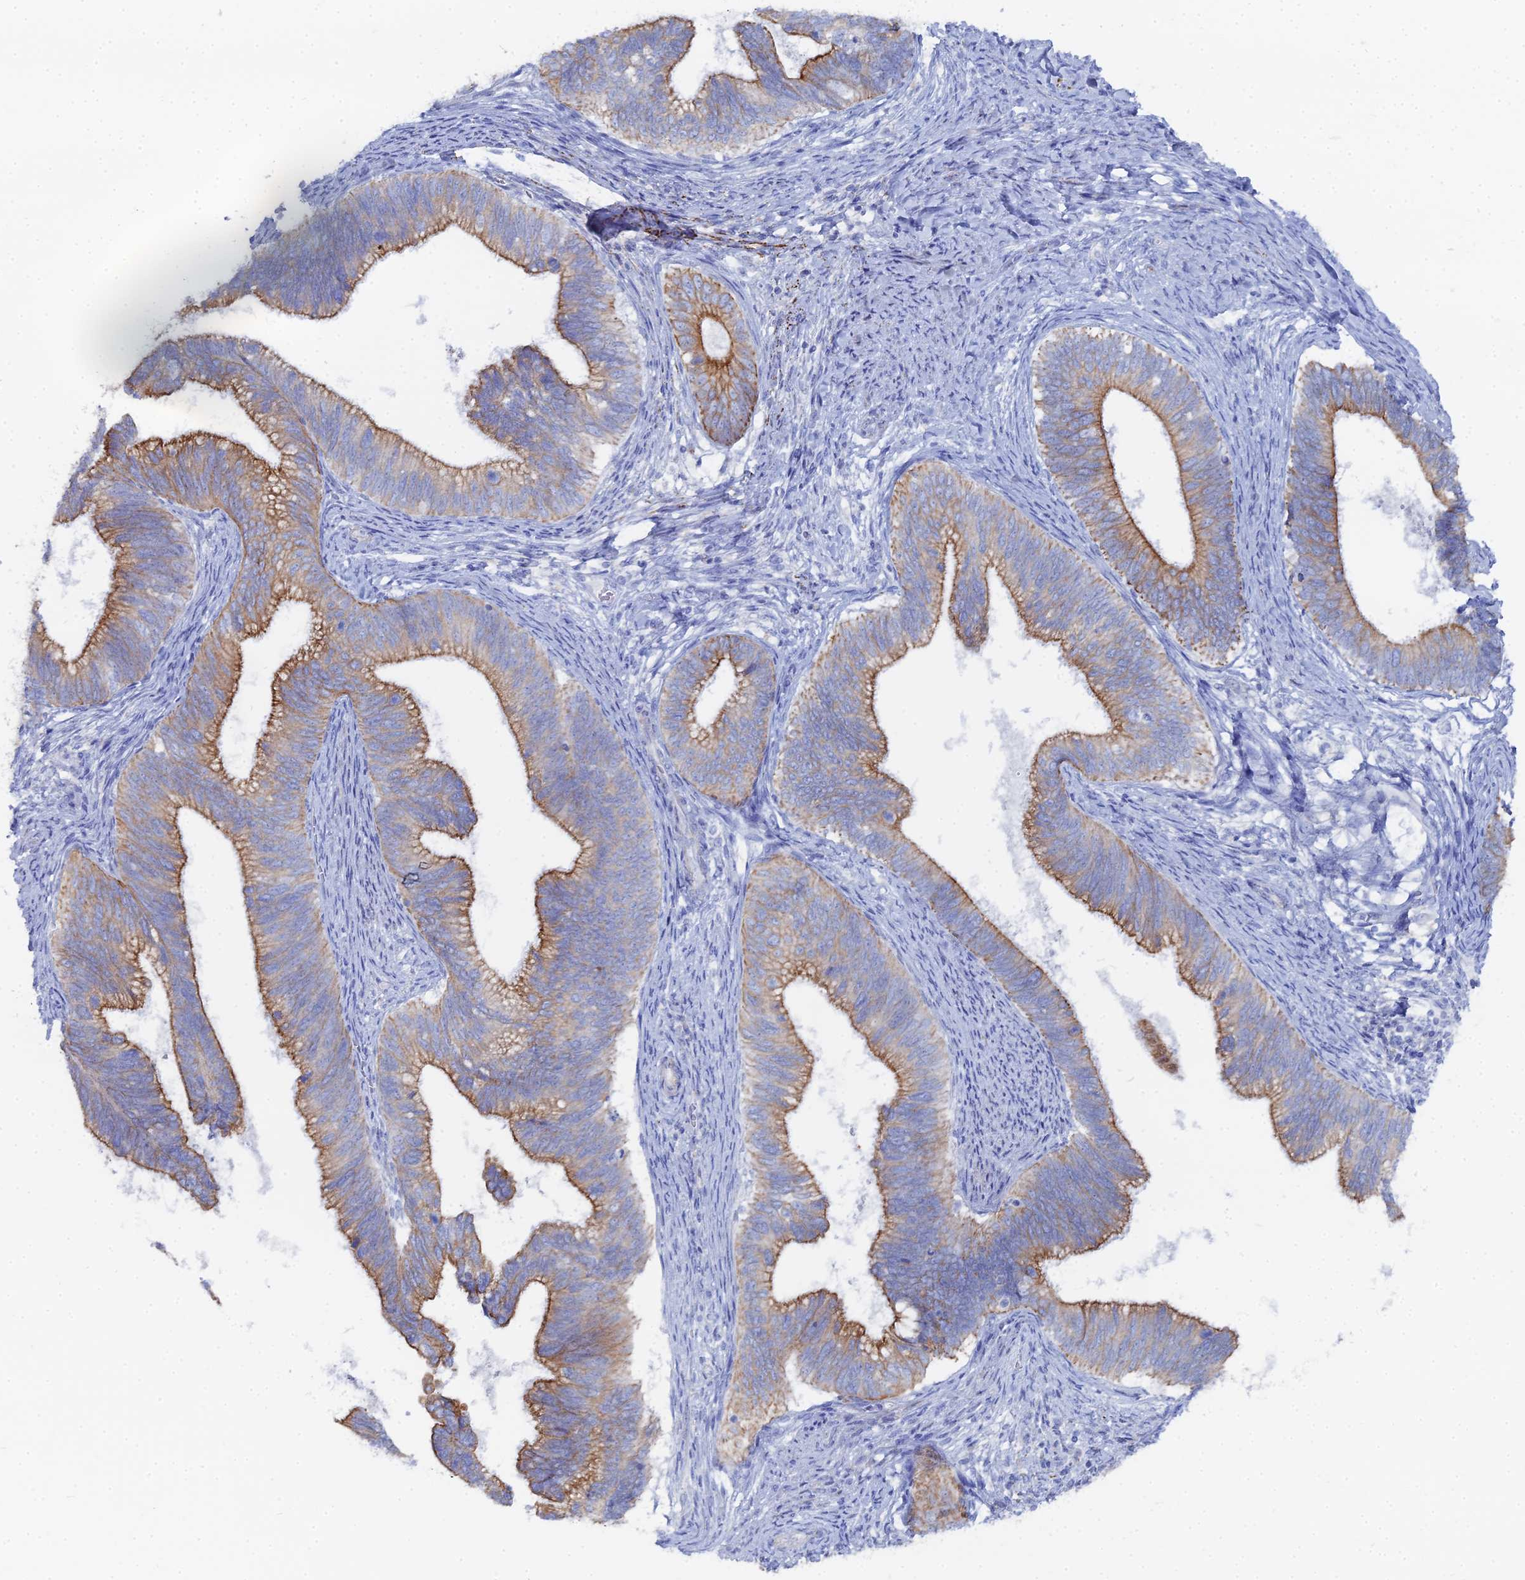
{"staining": {"intensity": "moderate", "quantity": "25%-75%", "location": "cytoplasmic/membranous"}, "tissue": "cervical cancer", "cell_type": "Tumor cells", "image_type": "cancer", "snomed": [{"axis": "morphology", "description": "Adenocarcinoma, NOS"}, {"axis": "topography", "description": "Cervix"}], "caption": "A high-resolution micrograph shows IHC staining of cervical adenocarcinoma, which demonstrates moderate cytoplasmic/membranous staining in approximately 25%-75% of tumor cells. (DAB (3,3'-diaminobenzidine) = brown stain, brightfield microscopy at high magnification).", "gene": "DHX34", "patient": {"sex": "female", "age": 42}}